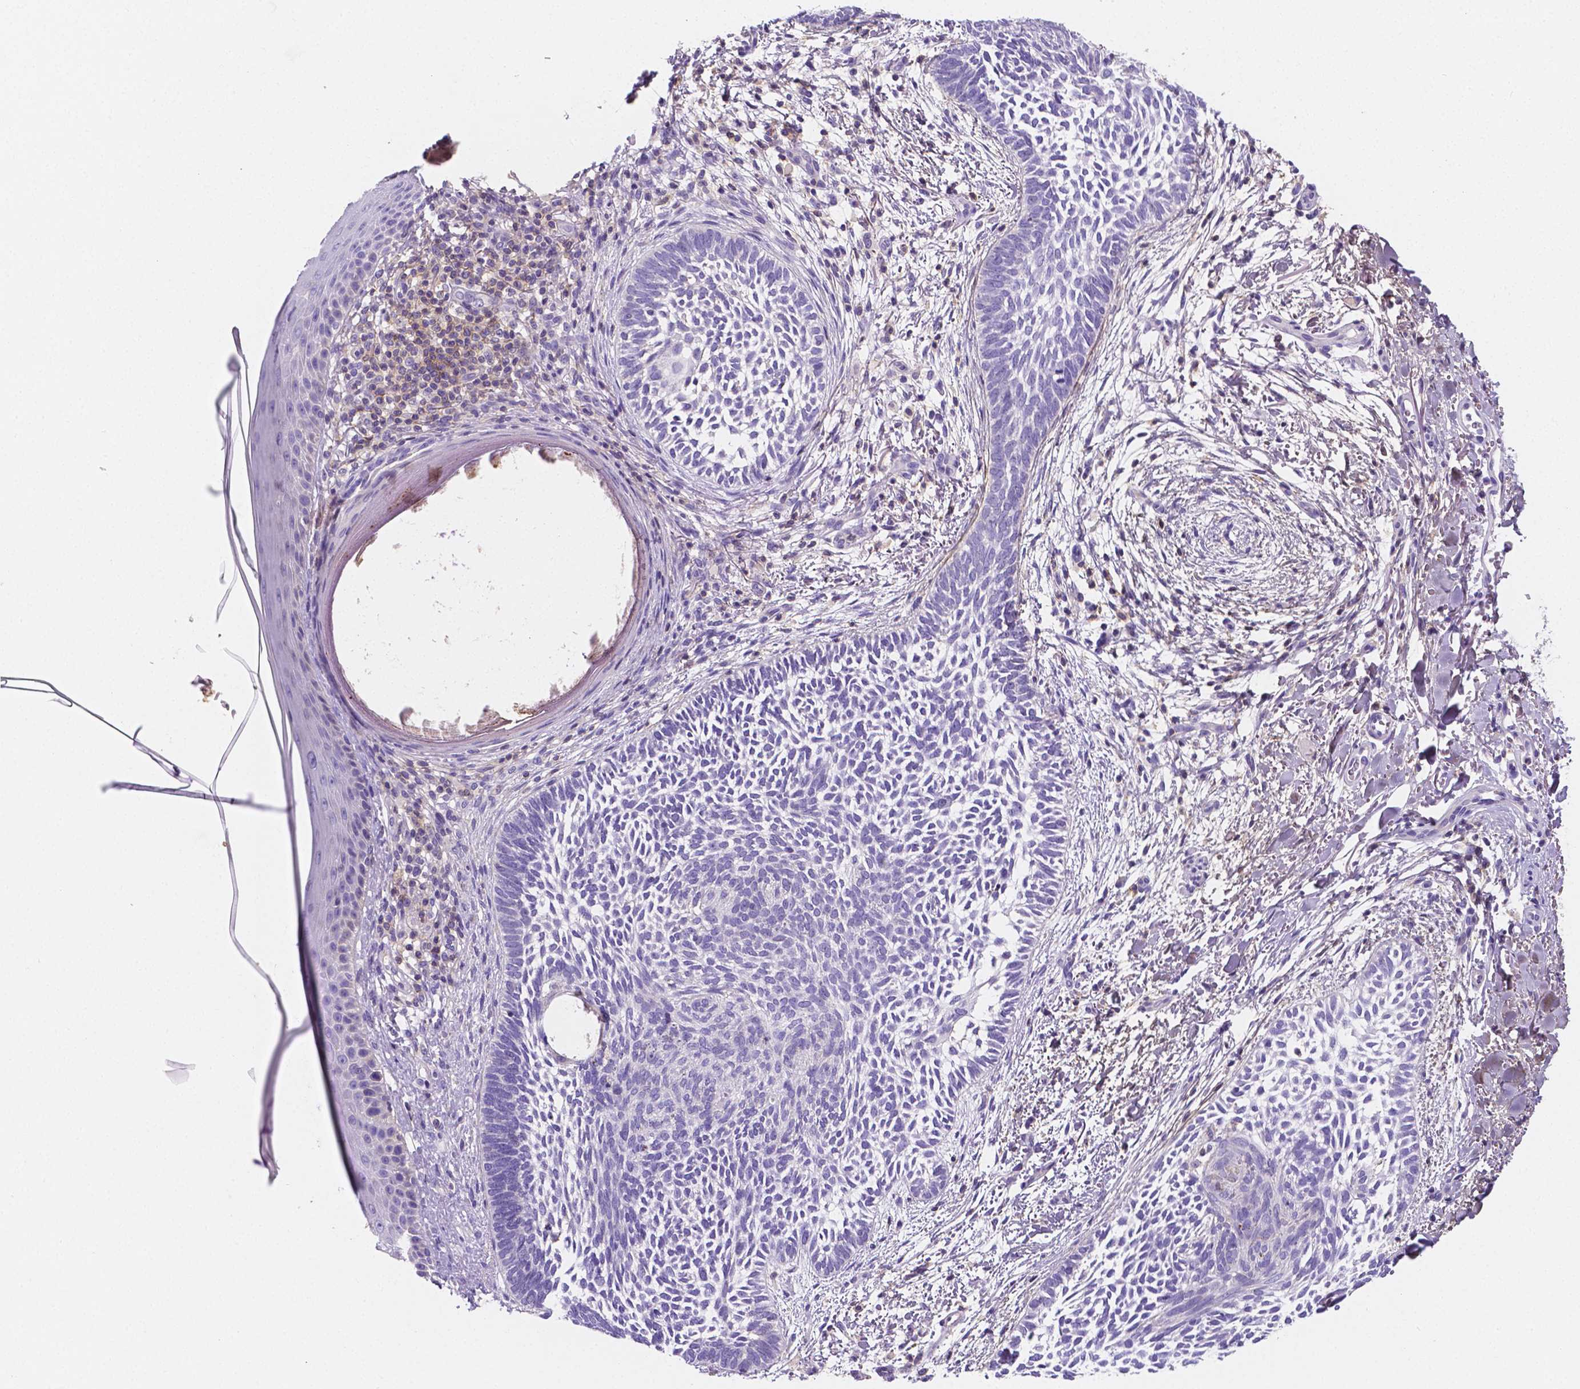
{"staining": {"intensity": "negative", "quantity": "none", "location": "none"}, "tissue": "skin cancer", "cell_type": "Tumor cells", "image_type": "cancer", "snomed": [{"axis": "morphology", "description": "Normal tissue, NOS"}, {"axis": "morphology", "description": "Basal cell carcinoma"}, {"axis": "topography", "description": "Skin"}], "caption": "Protein analysis of skin cancer shows no significant staining in tumor cells.", "gene": "GABRD", "patient": {"sex": "male", "age": 46}}